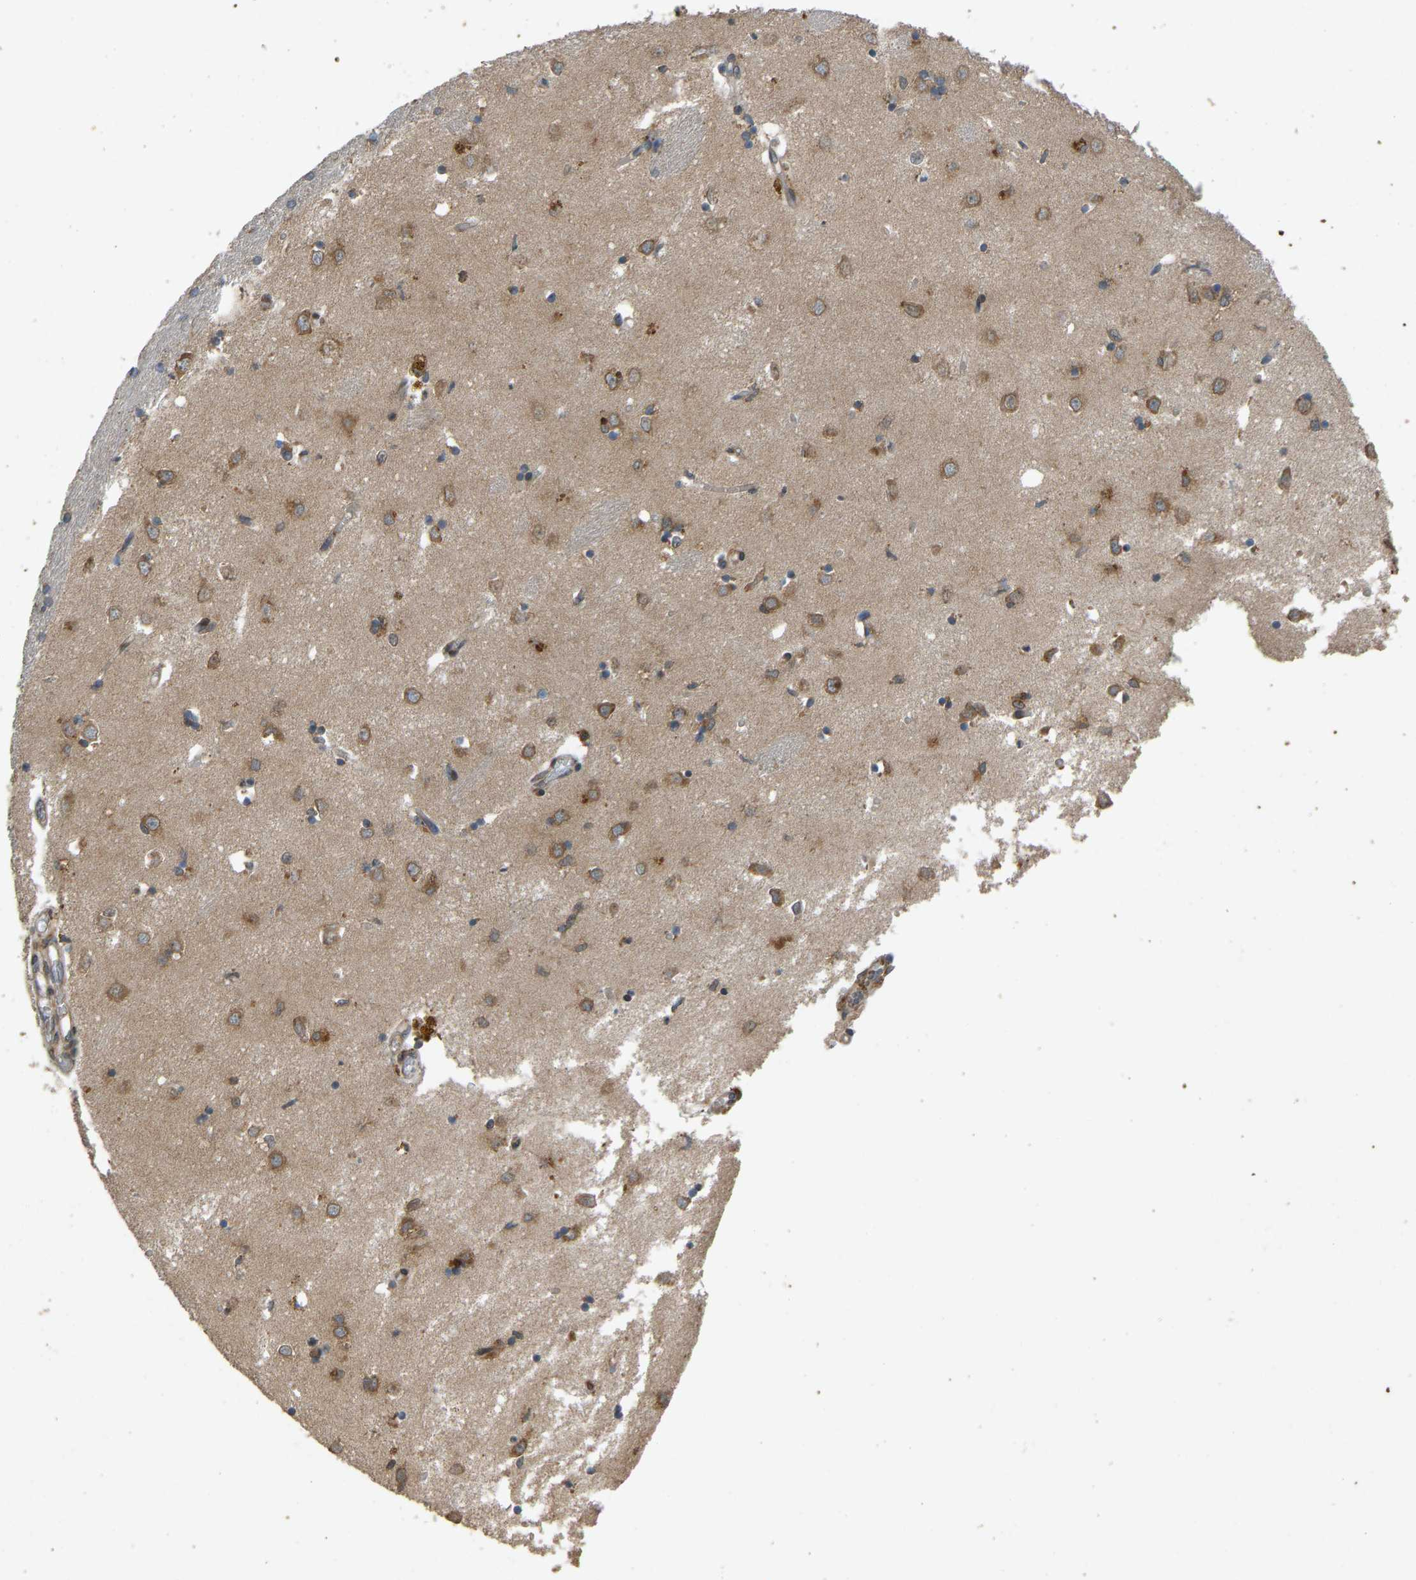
{"staining": {"intensity": "moderate", "quantity": ">75%", "location": "cytoplasmic/membranous"}, "tissue": "caudate", "cell_type": "Glial cells", "image_type": "normal", "snomed": [{"axis": "morphology", "description": "Normal tissue, NOS"}, {"axis": "topography", "description": "Lateral ventricle wall"}], "caption": "Approximately >75% of glial cells in unremarkable human caudate display moderate cytoplasmic/membranous protein positivity as visualized by brown immunohistochemical staining.", "gene": "RPN2", "patient": {"sex": "female", "age": 19}}